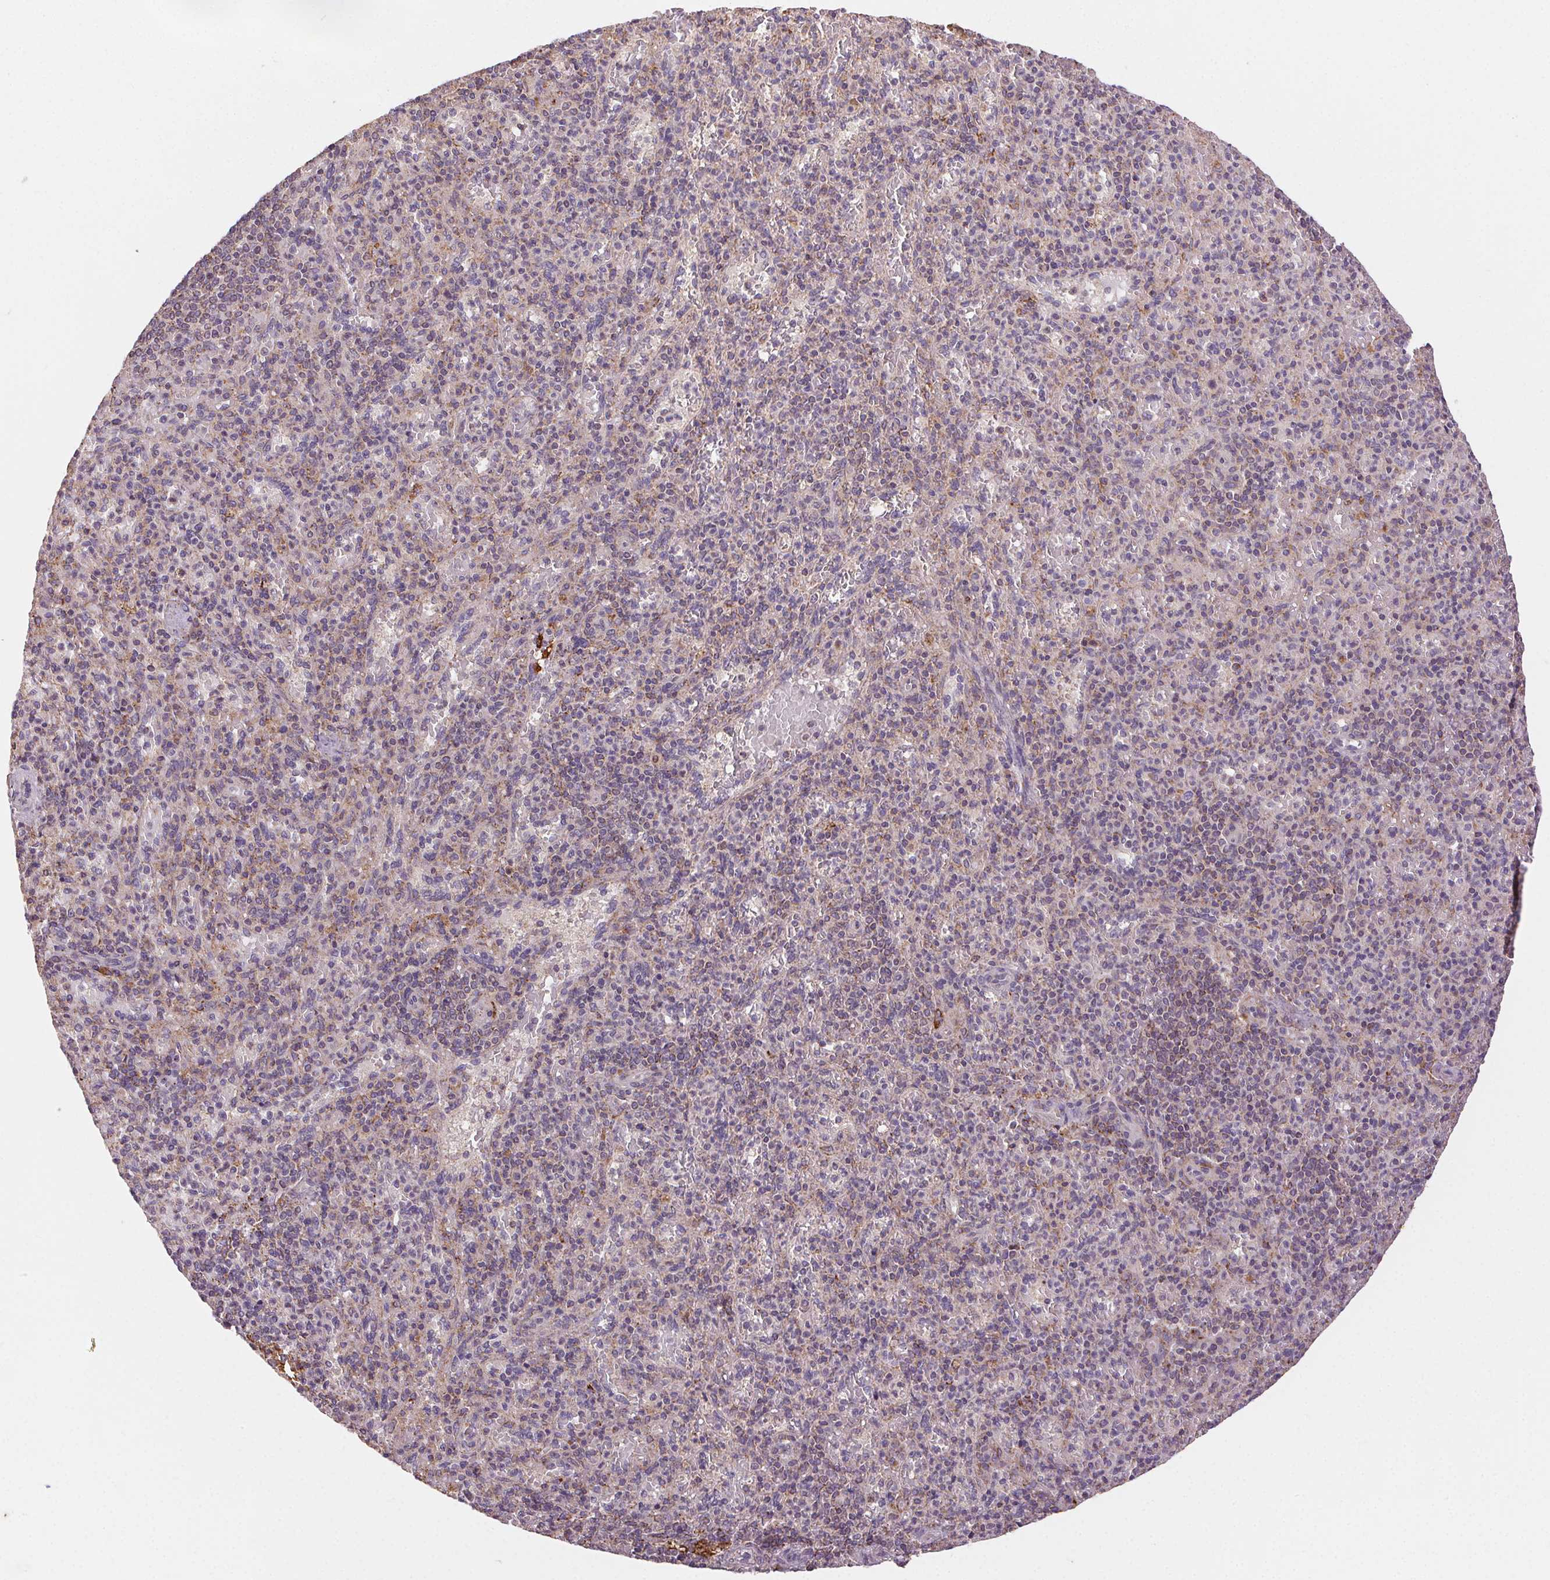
{"staining": {"intensity": "weak", "quantity": "<25%", "location": "cytoplasmic/membranous"}, "tissue": "spleen", "cell_type": "Cells in red pulp", "image_type": "normal", "snomed": [{"axis": "morphology", "description": "Normal tissue, NOS"}, {"axis": "topography", "description": "Spleen"}], "caption": "High magnification brightfield microscopy of benign spleen stained with DAB (brown) and counterstained with hematoxylin (blue): cells in red pulp show no significant expression. The staining is performed using DAB brown chromogen with nuclei counter-stained in using hematoxylin.", "gene": "FNBP1L", "patient": {"sex": "female", "age": 74}}